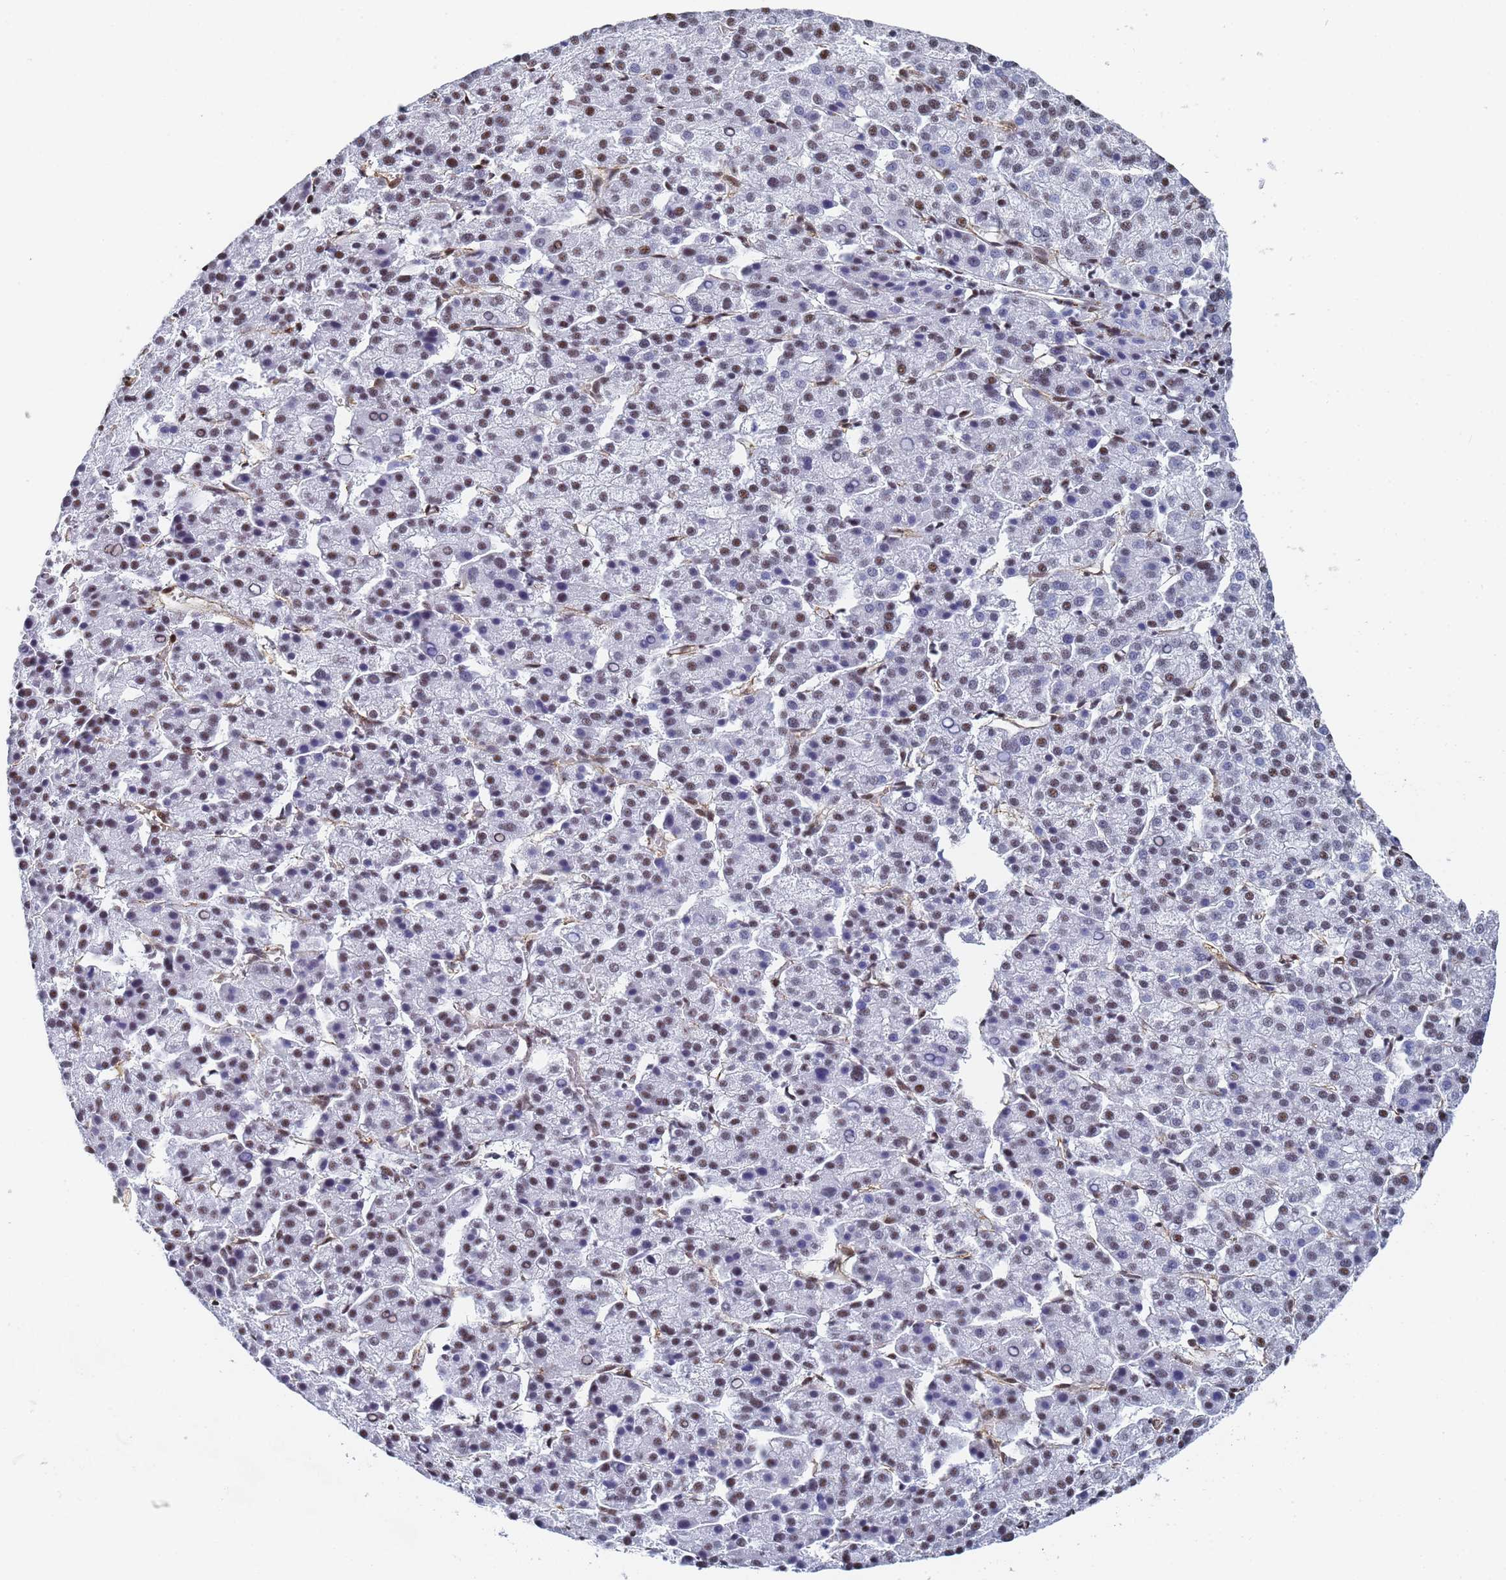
{"staining": {"intensity": "strong", "quantity": "25%-75%", "location": "nuclear"}, "tissue": "liver cancer", "cell_type": "Tumor cells", "image_type": "cancer", "snomed": [{"axis": "morphology", "description": "Carcinoma, Hepatocellular, NOS"}, {"axis": "topography", "description": "Liver"}], "caption": "Tumor cells show strong nuclear staining in about 25%-75% of cells in liver hepatocellular carcinoma.", "gene": "PRRT4", "patient": {"sex": "female", "age": 58}}